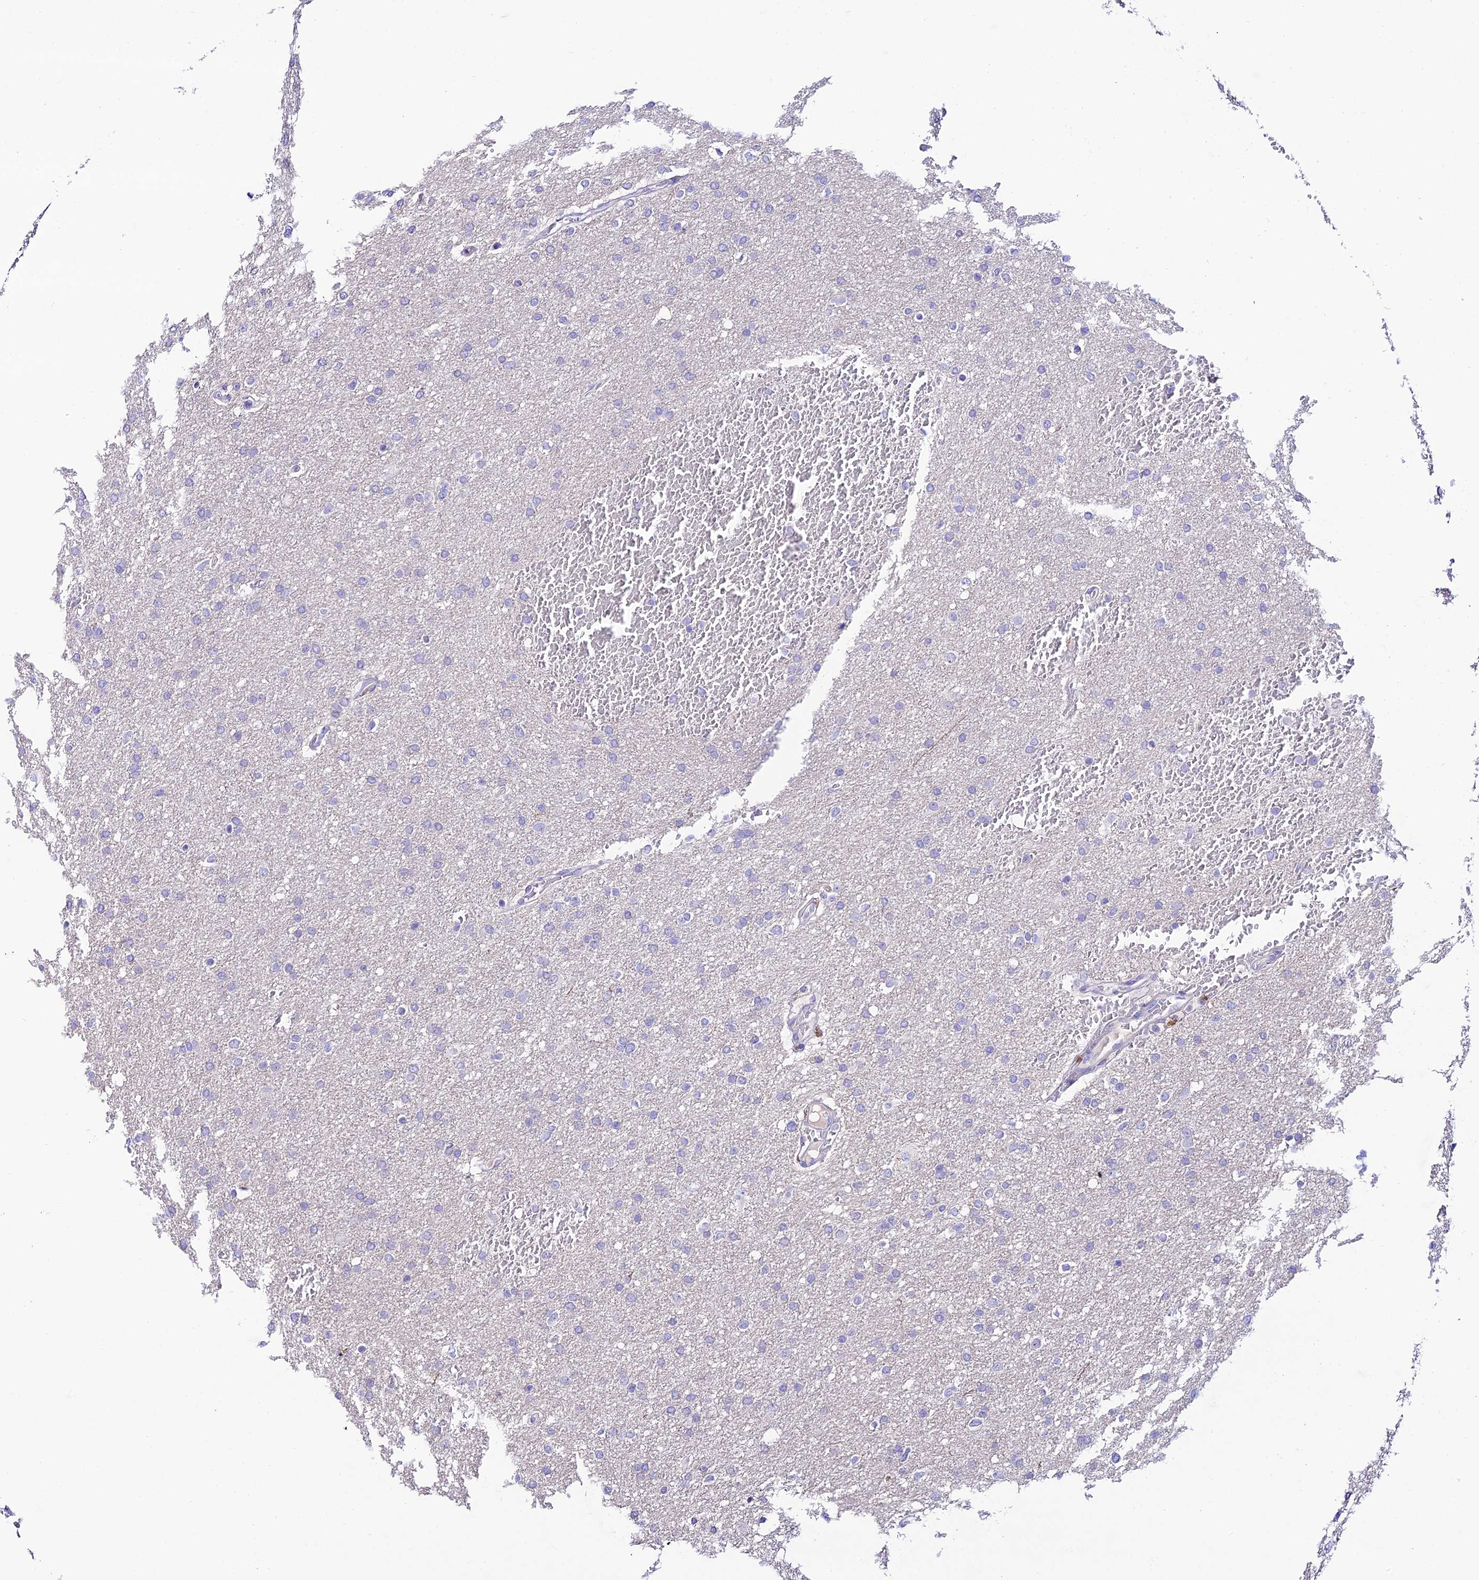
{"staining": {"intensity": "negative", "quantity": "none", "location": "none"}, "tissue": "glioma", "cell_type": "Tumor cells", "image_type": "cancer", "snomed": [{"axis": "morphology", "description": "Glioma, malignant, High grade"}, {"axis": "topography", "description": "Cerebral cortex"}], "caption": "Protein analysis of malignant glioma (high-grade) displays no significant positivity in tumor cells. The staining is performed using DAB brown chromogen with nuclei counter-stained in using hematoxylin.", "gene": "NLRP6", "patient": {"sex": "female", "age": 36}}